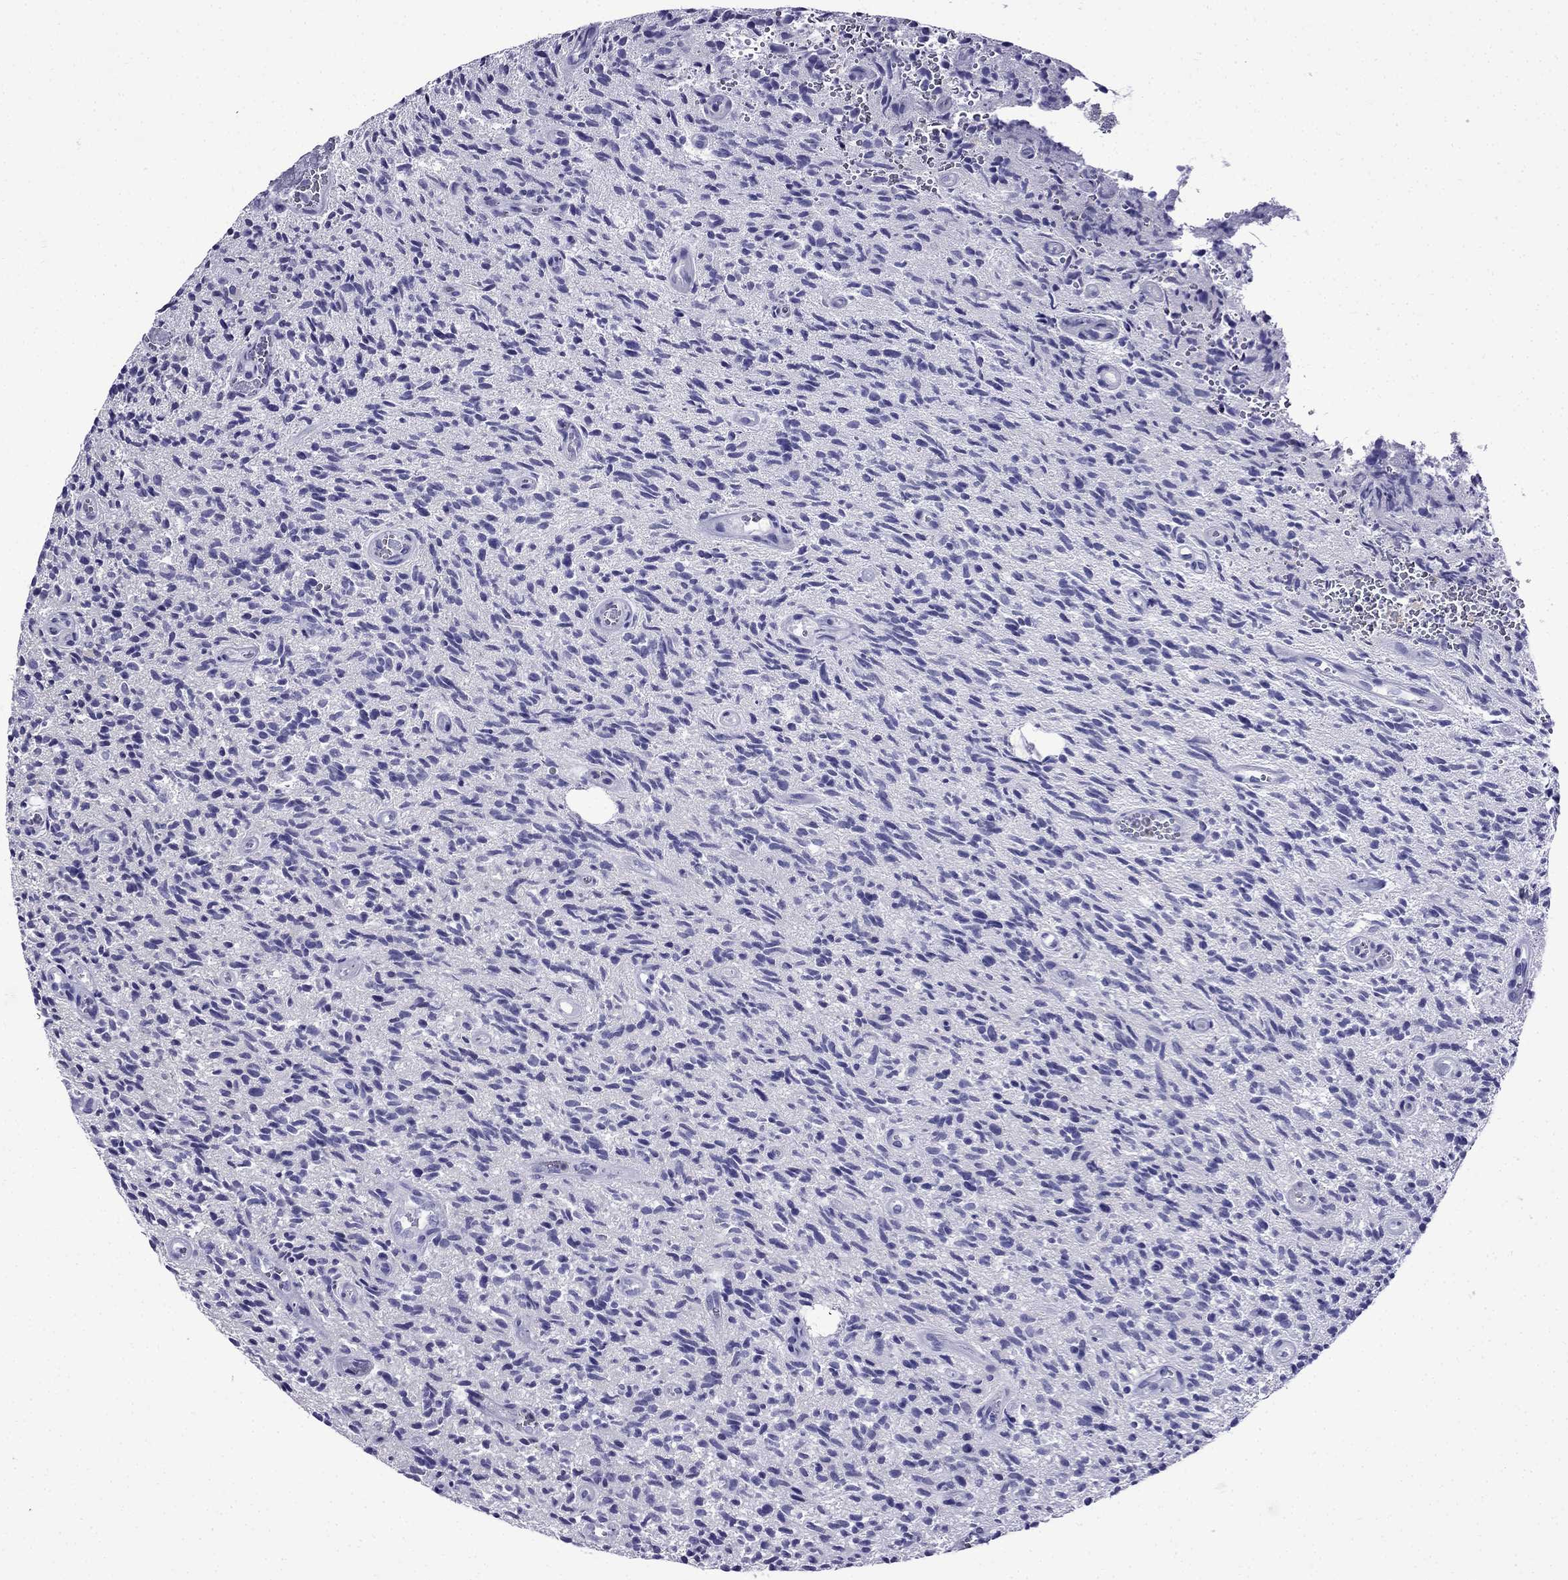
{"staining": {"intensity": "negative", "quantity": "none", "location": "none"}, "tissue": "glioma", "cell_type": "Tumor cells", "image_type": "cancer", "snomed": [{"axis": "morphology", "description": "Glioma, malignant, High grade"}, {"axis": "topography", "description": "Brain"}], "caption": "IHC of human glioma exhibits no expression in tumor cells. The staining was performed using DAB to visualize the protein expression in brown, while the nuclei were stained in blue with hematoxylin (Magnification: 20x).", "gene": "ERC2", "patient": {"sex": "male", "age": 64}}